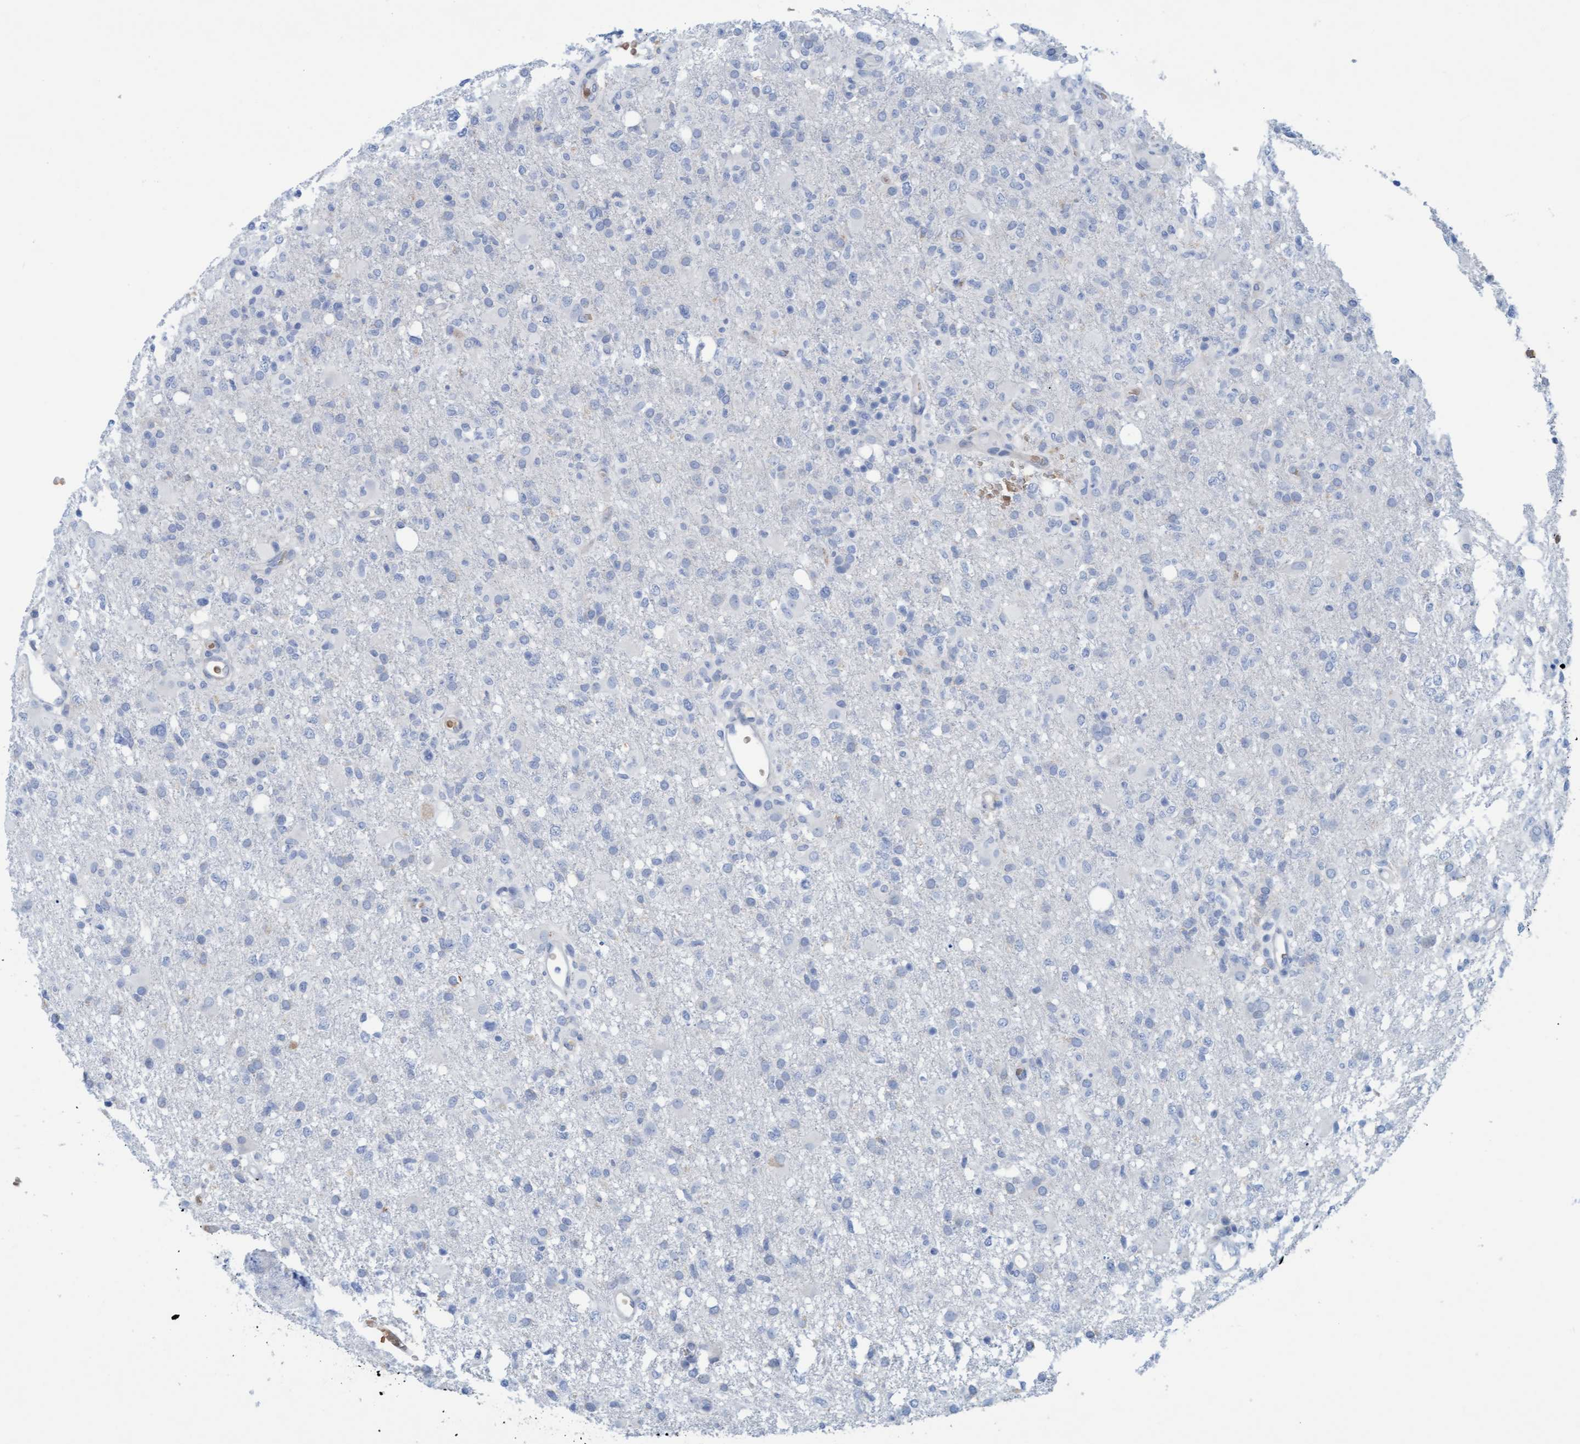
{"staining": {"intensity": "negative", "quantity": "none", "location": "none"}, "tissue": "glioma", "cell_type": "Tumor cells", "image_type": "cancer", "snomed": [{"axis": "morphology", "description": "Glioma, malignant, High grade"}, {"axis": "topography", "description": "Brain"}], "caption": "Tumor cells are negative for brown protein staining in glioma.", "gene": "P2RX5", "patient": {"sex": "female", "age": 57}}